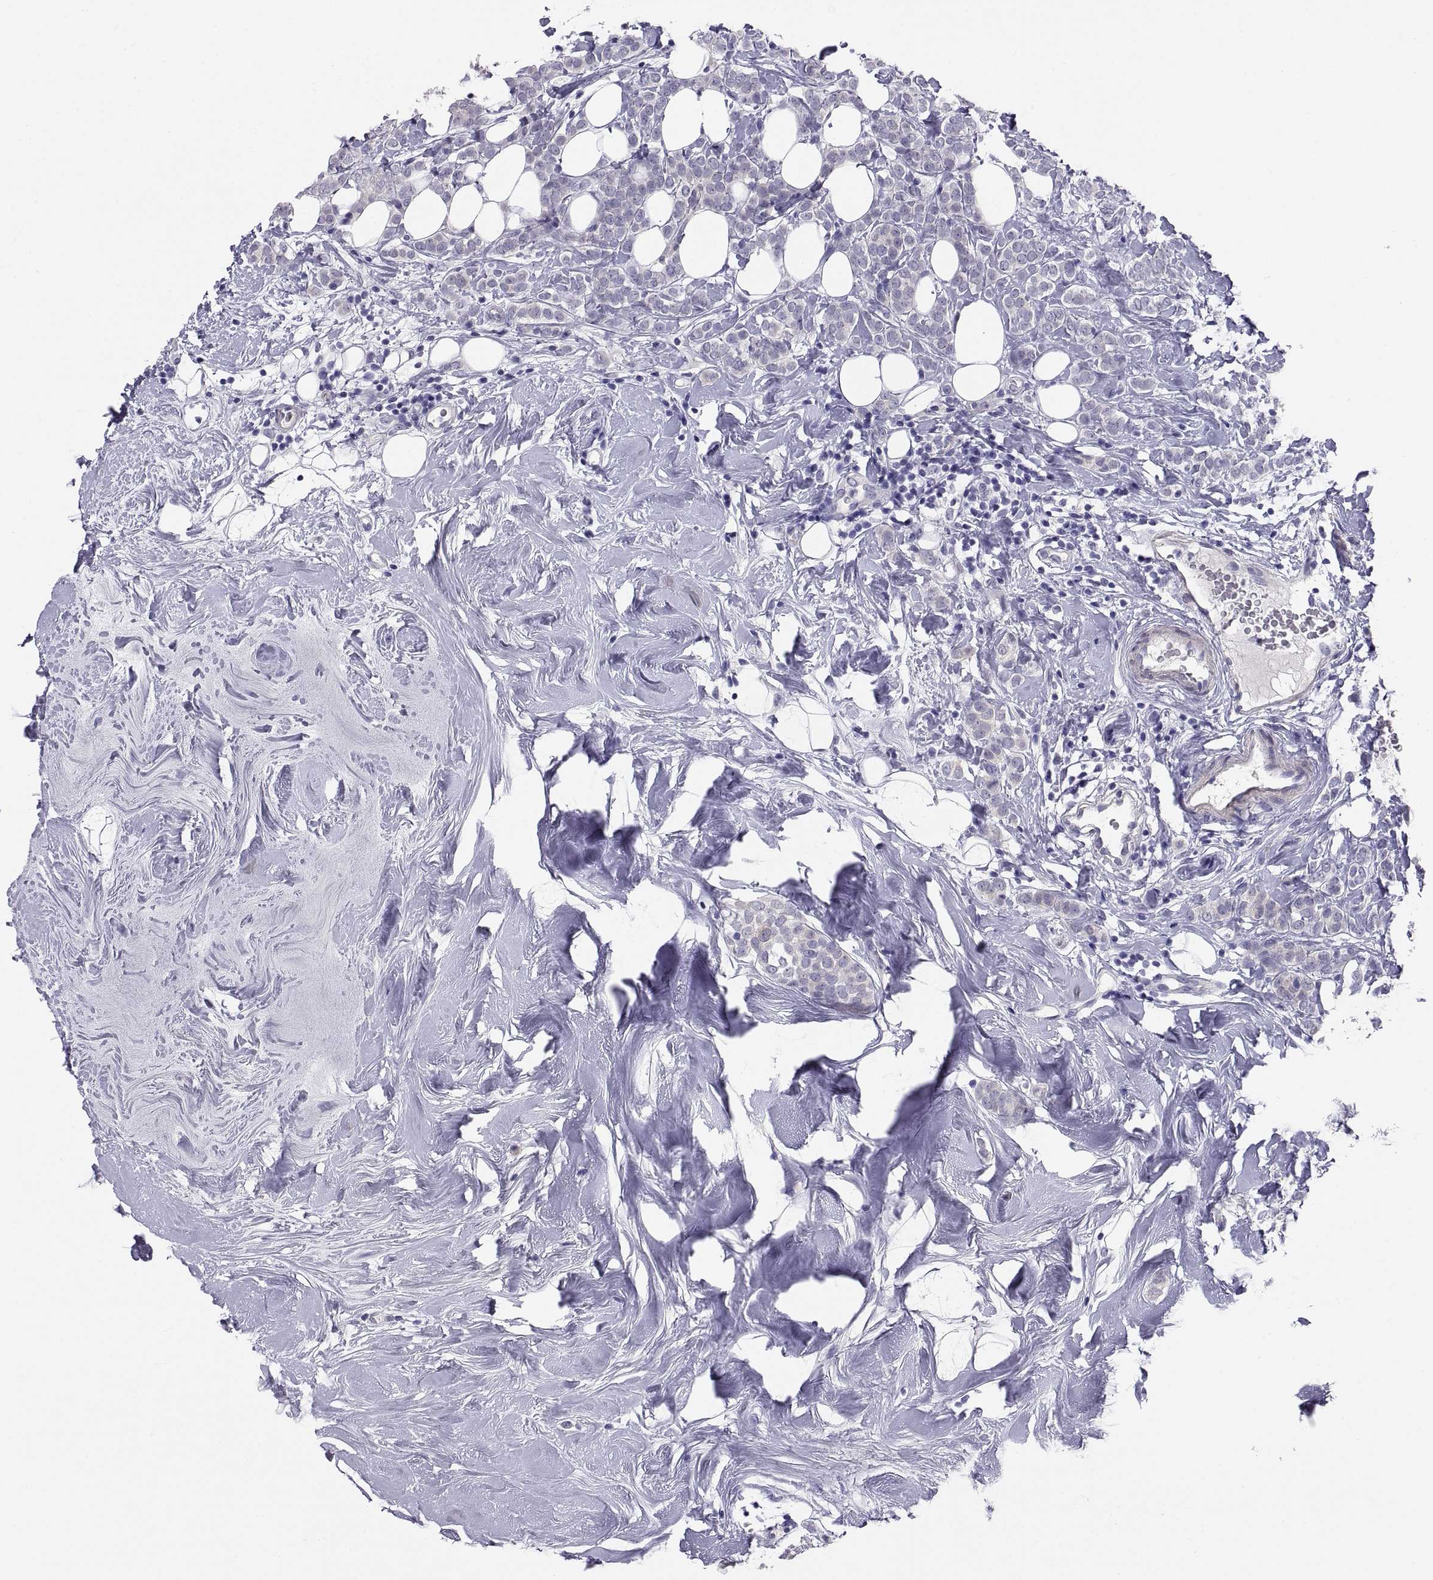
{"staining": {"intensity": "negative", "quantity": "none", "location": "none"}, "tissue": "breast cancer", "cell_type": "Tumor cells", "image_type": "cancer", "snomed": [{"axis": "morphology", "description": "Lobular carcinoma"}, {"axis": "topography", "description": "Breast"}], "caption": "High magnification brightfield microscopy of breast lobular carcinoma stained with DAB (3,3'-diaminobenzidine) (brown) and counterstained with hematoxylin (blue): tumor cells show no significant expression.", "gene": "STRC", "patient": {"sex": "female", "age": 49}}